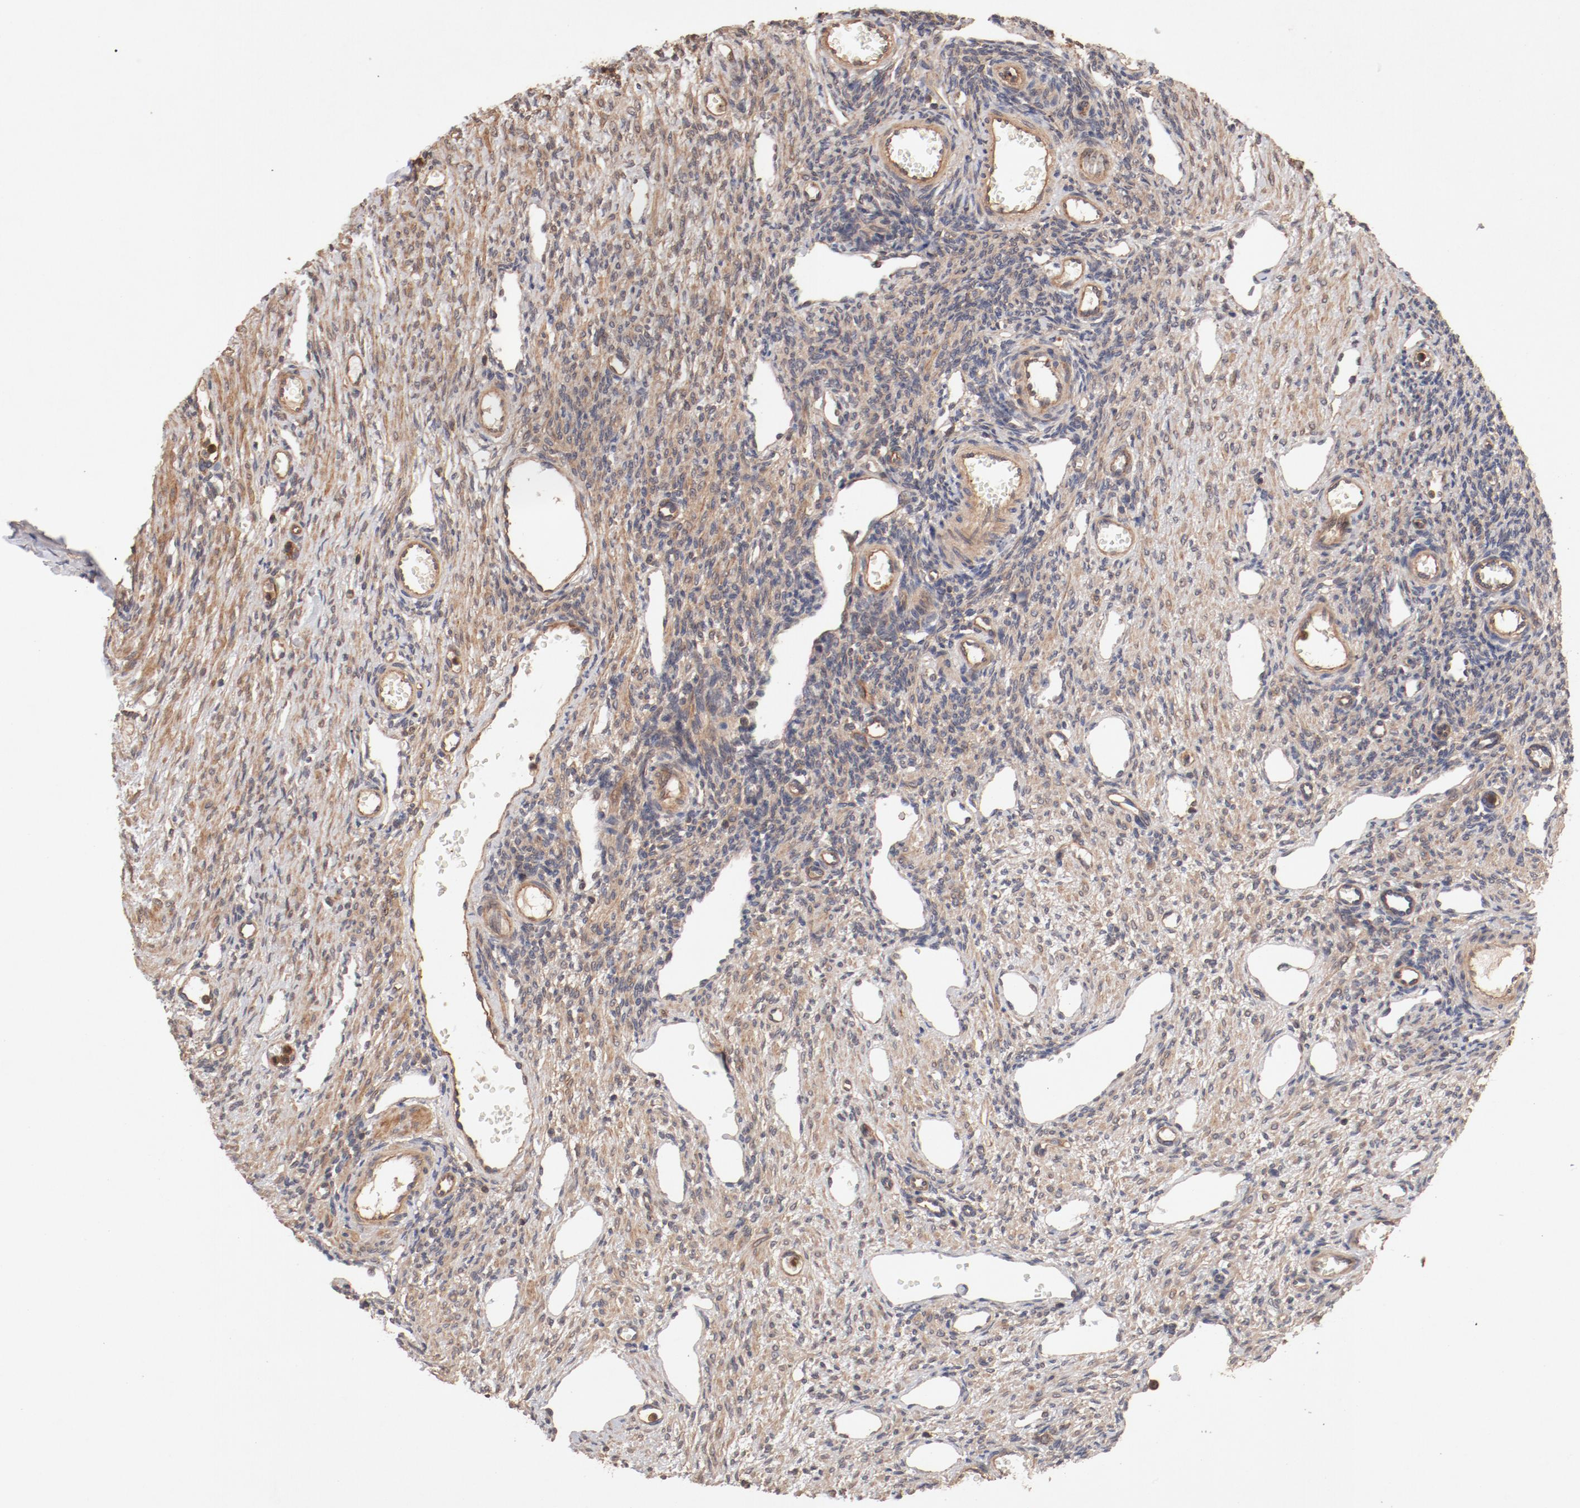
{"staining": {"intensity": "weak", "quantity": ">75%", "location": "cytoplasmic/membranous"}, "tissue": "ovary", "cell_type": "Ovarian stroma cells", "image_type": "normal", "snomed": [{"axis": "morphology", "description": "Normal tissue, NOS"}, {"axis": "topography", "description": "Ovary"}], "caption": "This is an image of IHC staining of unremarkable ovary, which shows weak positivity in the cytoplasmic/membranous of ovarian stroma cells.", "gene": "GUF1", "patient": {"sex": "female", "age": 33}}